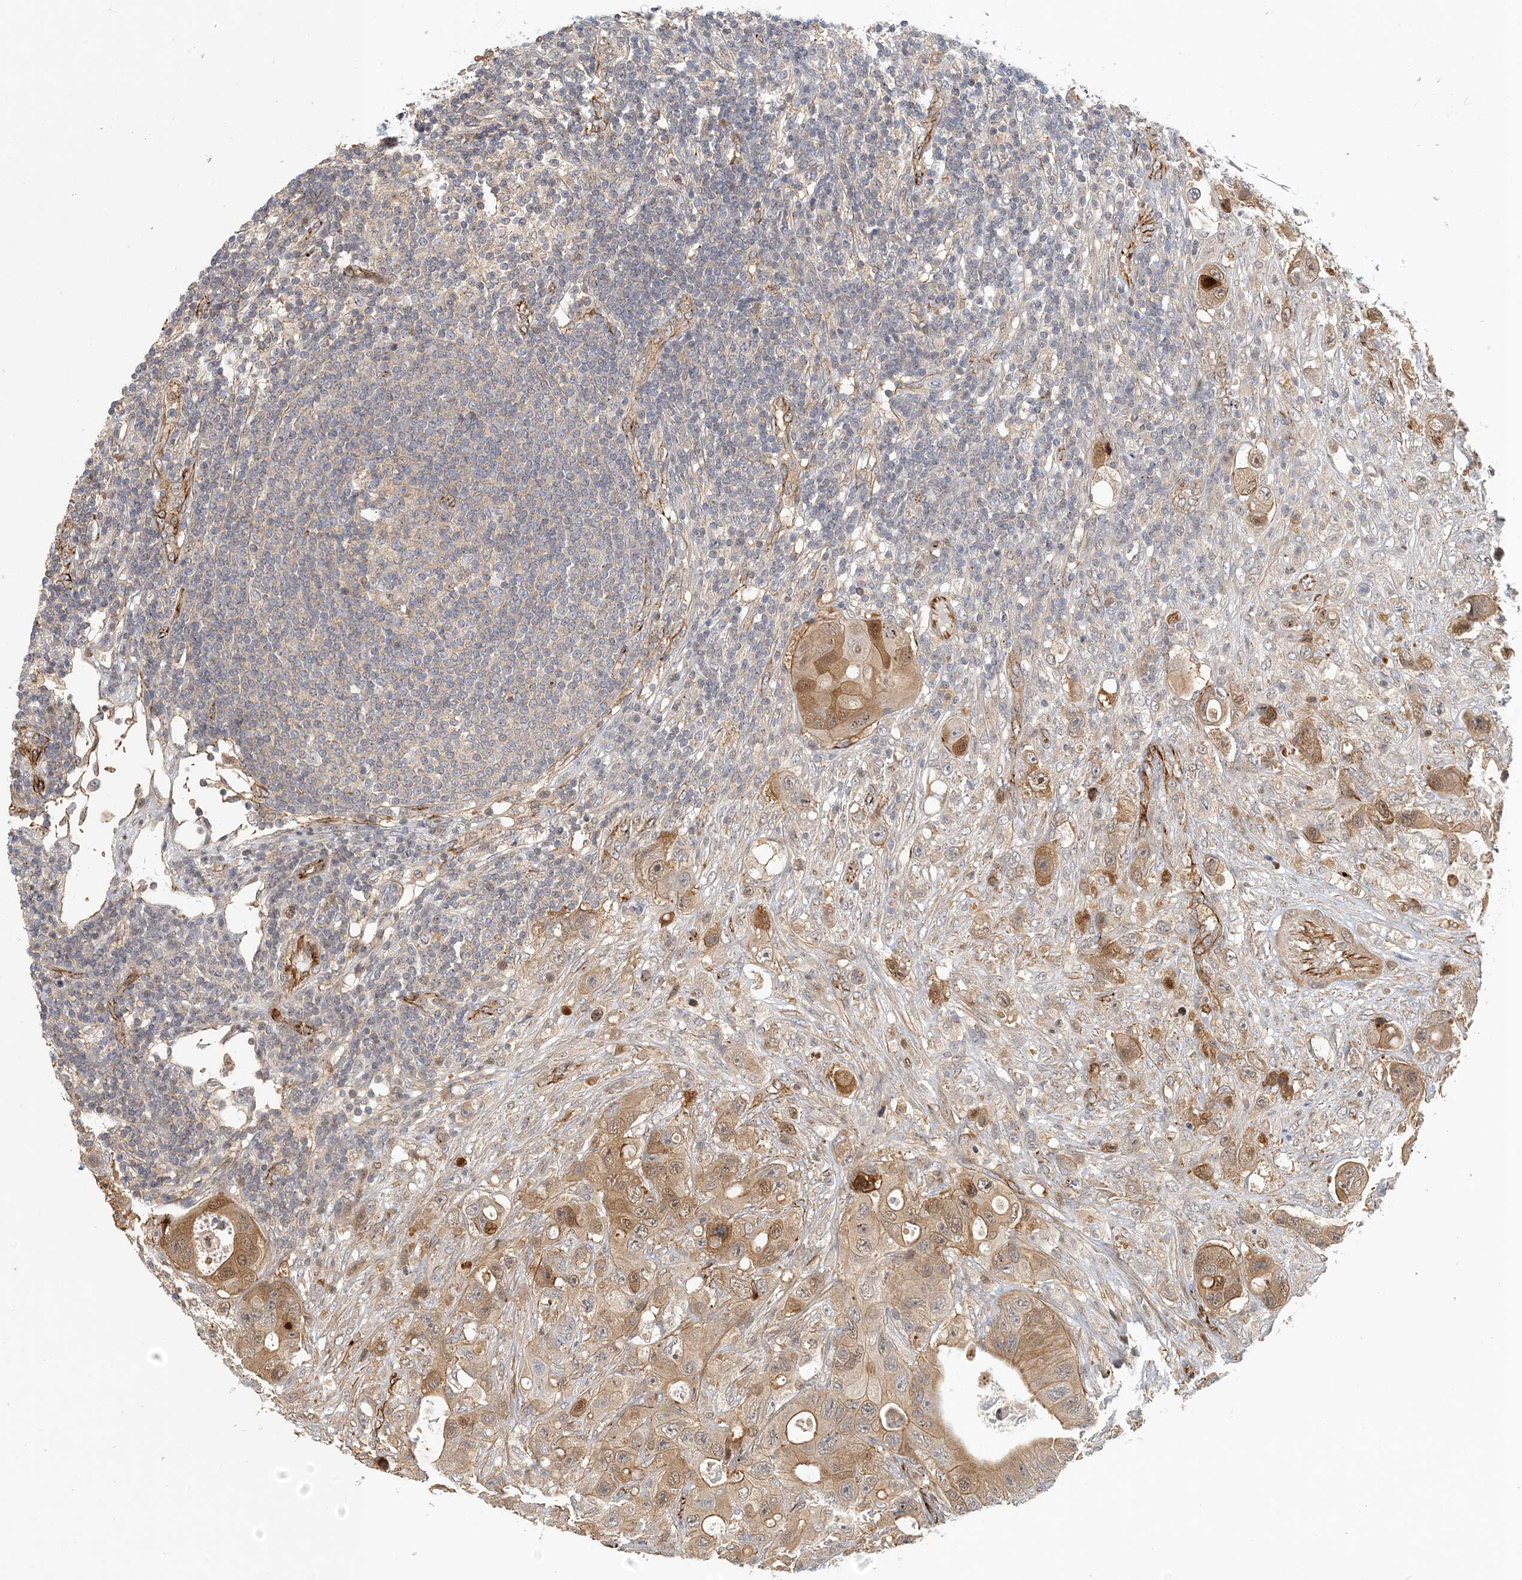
{"staining": {"intensity": "moderate", "quantity": "25%-75%", "location": "cytoplasmic/membranous"}, "tissue": "colorectal cancer", "cell_type": "Tumor cells", "image_type": "cancer", "snomed": [{"axis": "morphology", "description": "Adenocarcinoma, NOS"}, {"axis": "topography", "description": "Colon"}], "caption": "Moderate cytoplasmic/membranous positivity is present in approximately 25%-75% of tumor cells in colorectal cancer.", "gene": "MAPKBP1", "patient": {"sex": "female", "age": 46}}